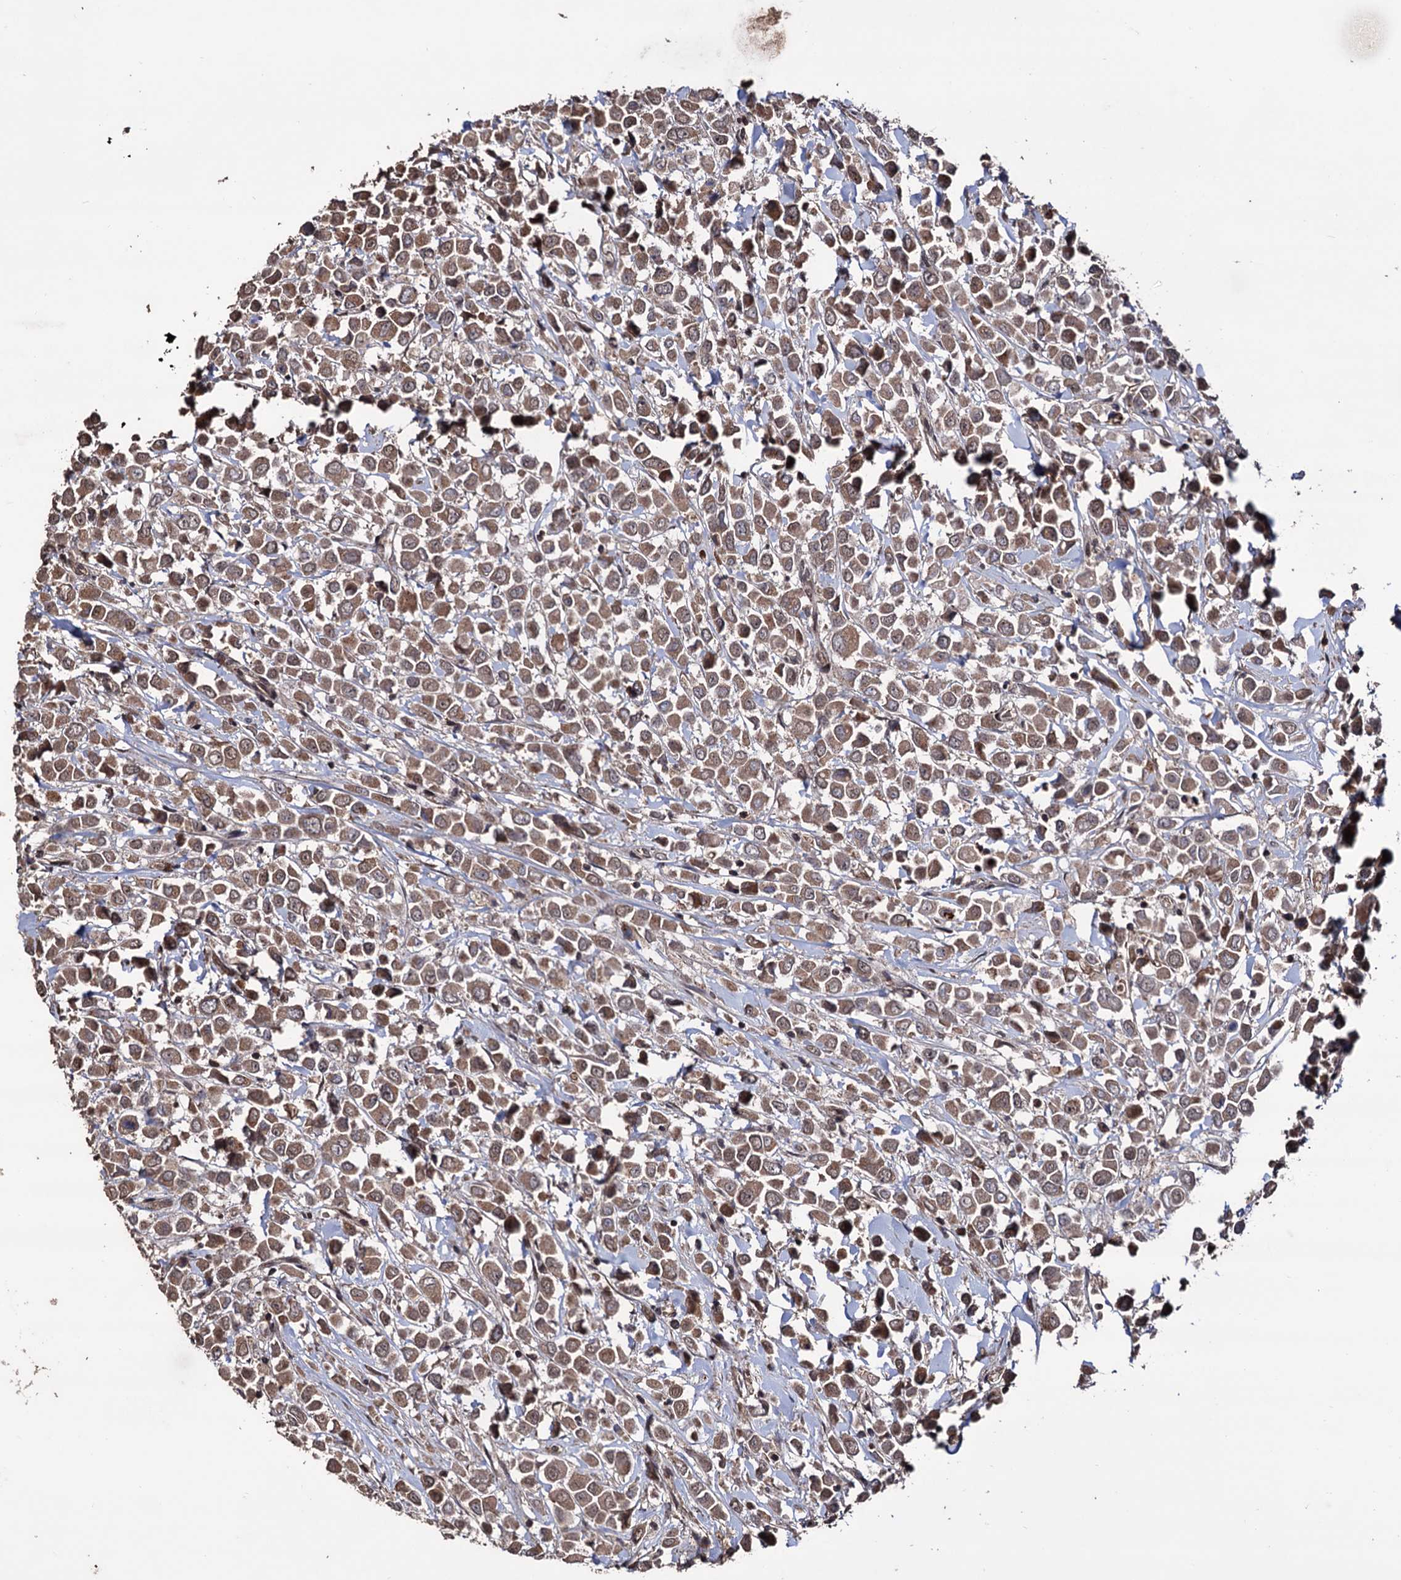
{"staining": {"intensity": "moderate", "quantity": ">75%", "location": "cytoplasmic/membranous,nuclear"}, "tissue": "breast cancer", "cell_type": "Tumor cells", "image_type": "cancer", "snomed": [{"axis": "morphology", "description": "Duct carcinoma"}, {"axis": "topography", "description": "Breast"}], "caption": "Immunohistochemistry of human intraductal carcinoma (breast) reveals medium levels of moderate cytoplasmic/membranous and nuclear positivity in about >75% of tumor cells.", "gene": "KLF5", "patient": {"sex": "female", "age": 61}}